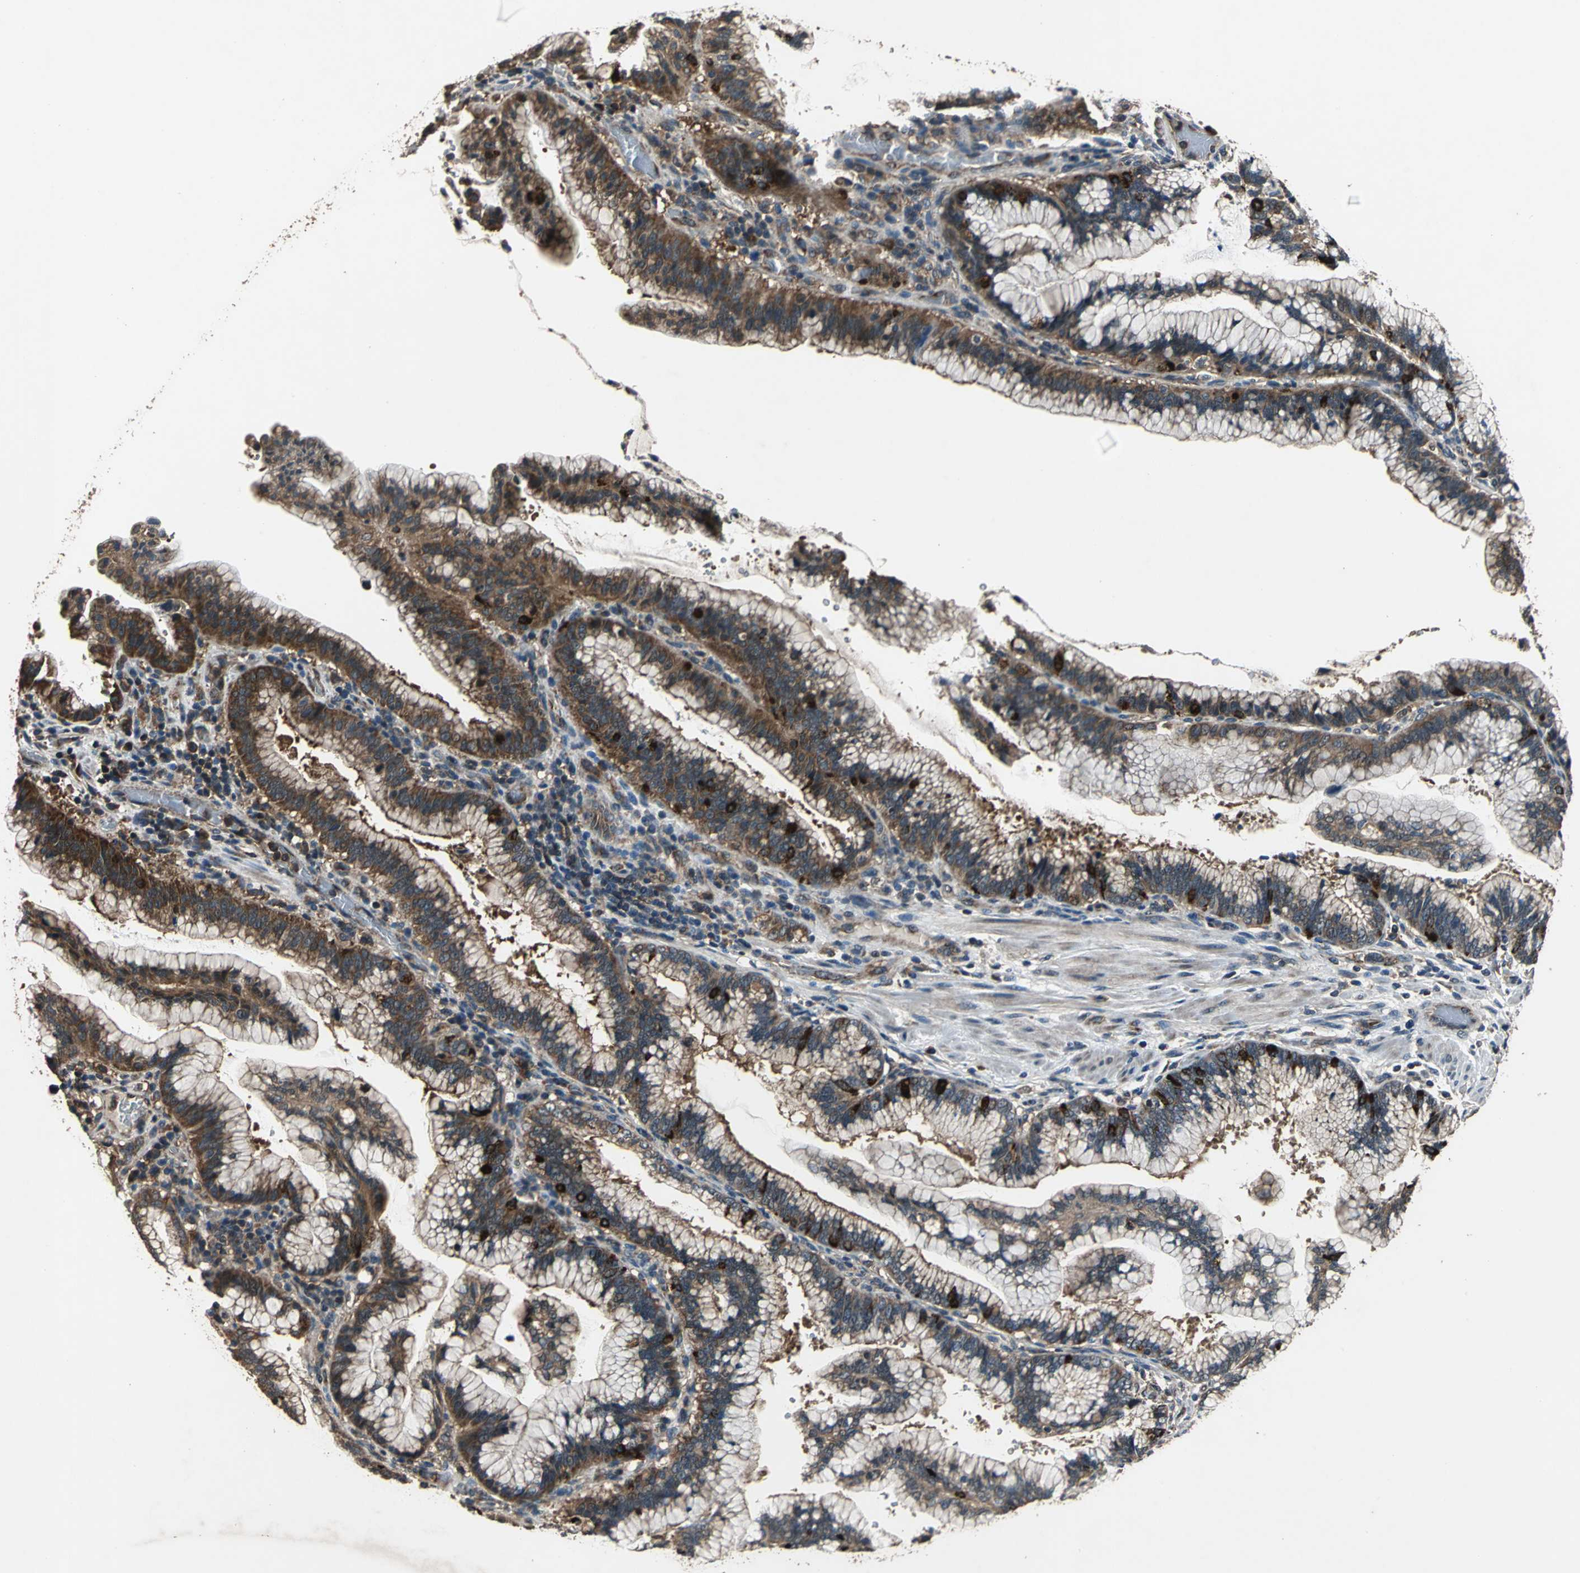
{"staining": {"intensity": "strong", "quantity": ">75%", "location": "cytoplasmic/membranous"}, "tissue": "pancreatic cancer", "cell_type": "Tumor cells", "image_type": "cancer", "snomed": [{"axis": "morphology", "description": "Adenocarcinoma, NOS"}, {"axis": "topography", "description": "Pancreas"}], "caption": "Immunohistochemistry (IHC) (DAB (3,3'-diaminobenzidine)) staining of adenocarcinoma (pancreatic) reveals strong cytoplasmic/membranous protein positivity in about >75% of tumor cells. The staining is performed using DAB brown chromogen to label protein expression. The nuclei are counter-stained blue using hematoxylin.", "gene": "ZNF608", "patient": {"sex": "female", "age": 64}}